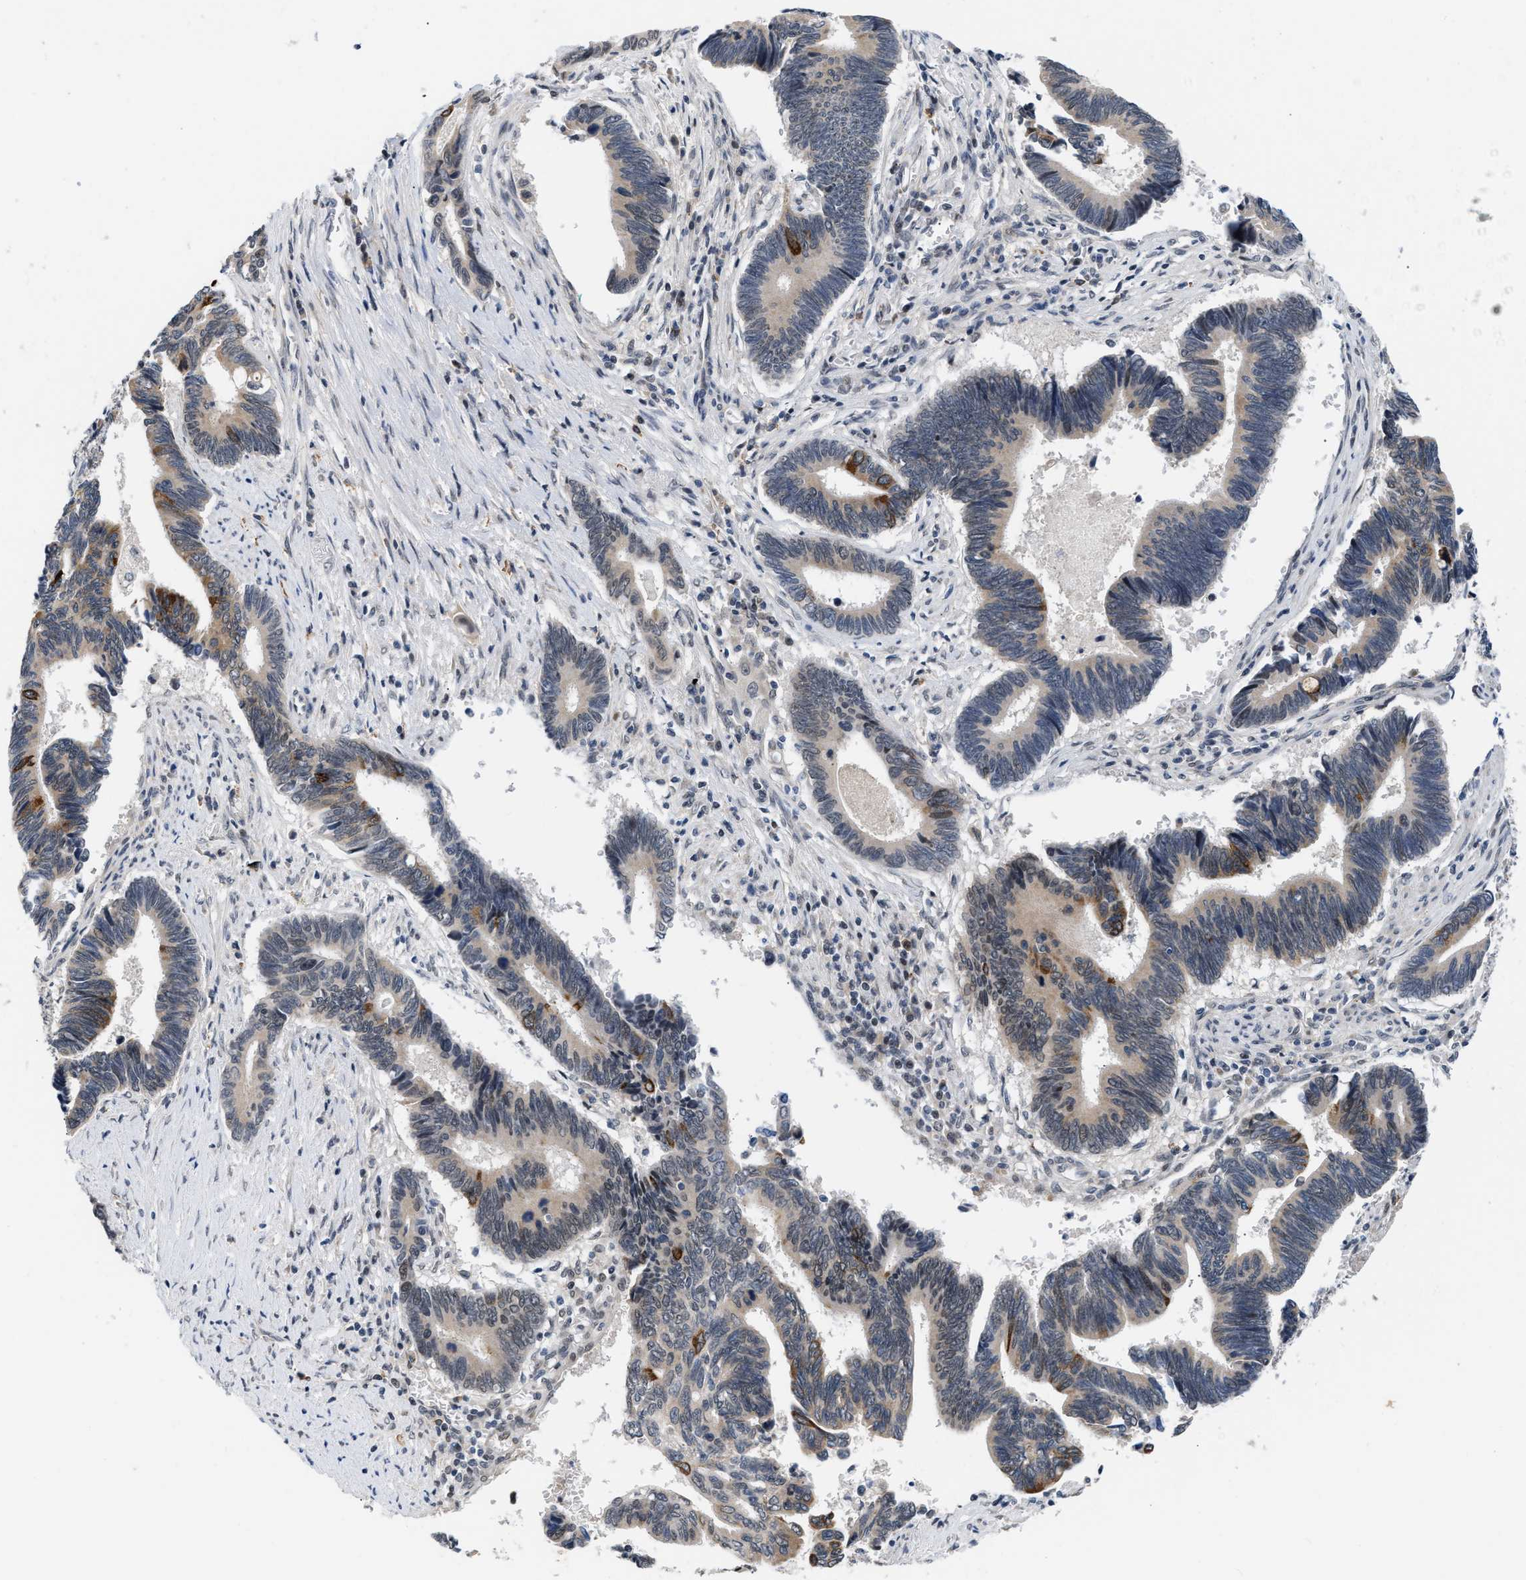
{"staining": {"intensity": "moderate", "quantity": "25%-75%", "location": "cytoplasmic/membranous"}, "tissue": "pancreatic cancer", "cell_type": "Tumor cells", "image_type": "cancer", "snomed": [{"axis": "morphology", "description": "Adenocarcinoma, NOS"}, {"axis": "topography", "description": "Pancreas"}], "caption": "Protein expression analysis of adenocarcinoma (pancreatic) displays moderate cytoplasmic/membranous staining in about 25%-75% of tumor cells.", "gene": "TXNRD3", "patient": {"sex": "female", "age": 70}}